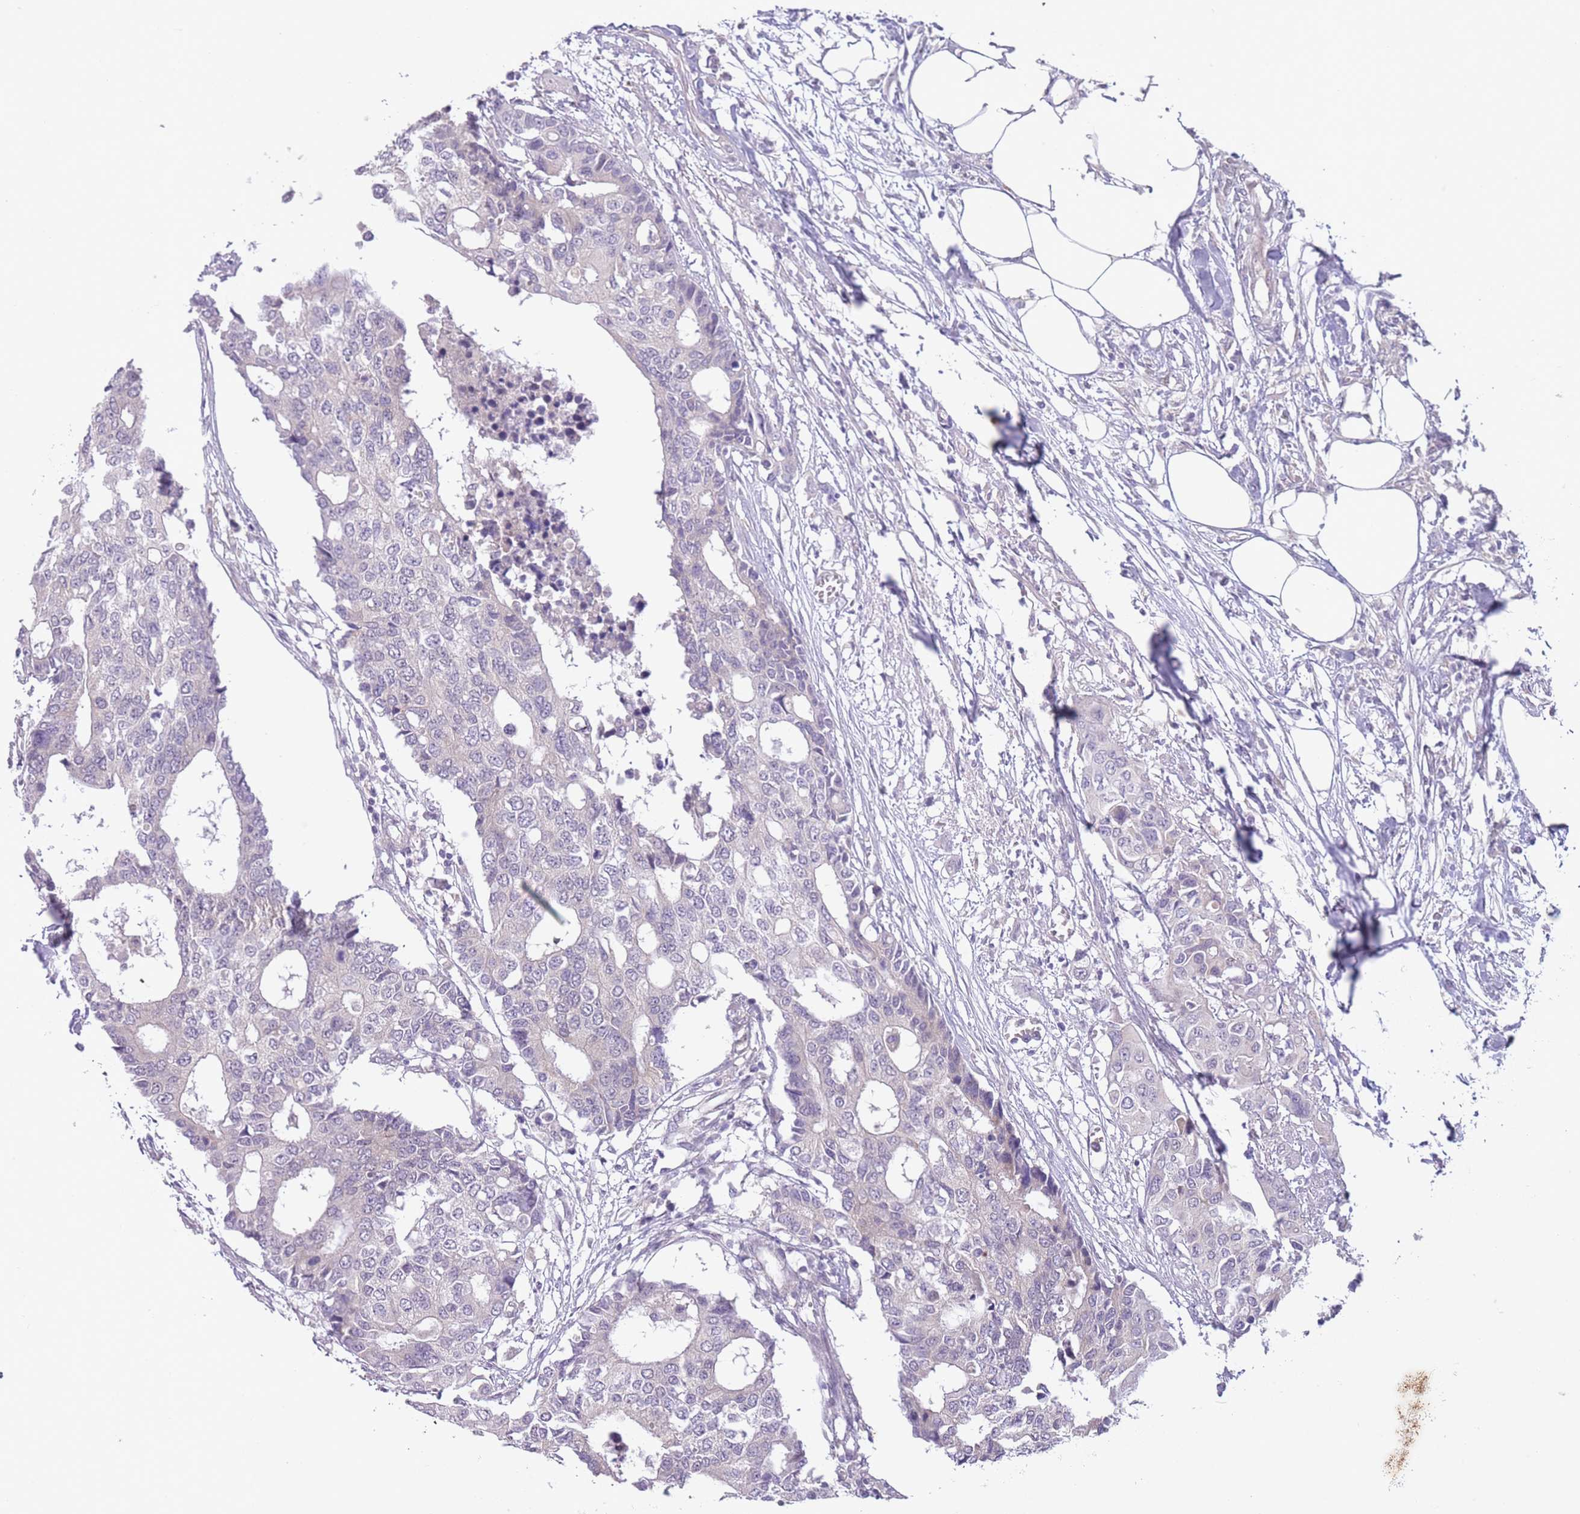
{"staining": {"intensity": "negative", "quantity": "none", "location": "none"}, "tissue": "colorectal cancer", "cell_type": "Tumor cells", "image_type": "cancer", "snomed": [{"axis": "morphology", "description": "Adenocarcinoma, NOS"}, {"axis": "topography", "description": "Colon"}], "caption": "Image shows no protein positivity in tumor cells of adenocarcinoma (colorectal) tissue. (Stains: DAB immunohistochemistry with hematoxylin counter stain, Microscopy: brightfield microscopy at high magnification).", "gene": "ARPIN", "patient": {"sex": "male", "age": 77}}